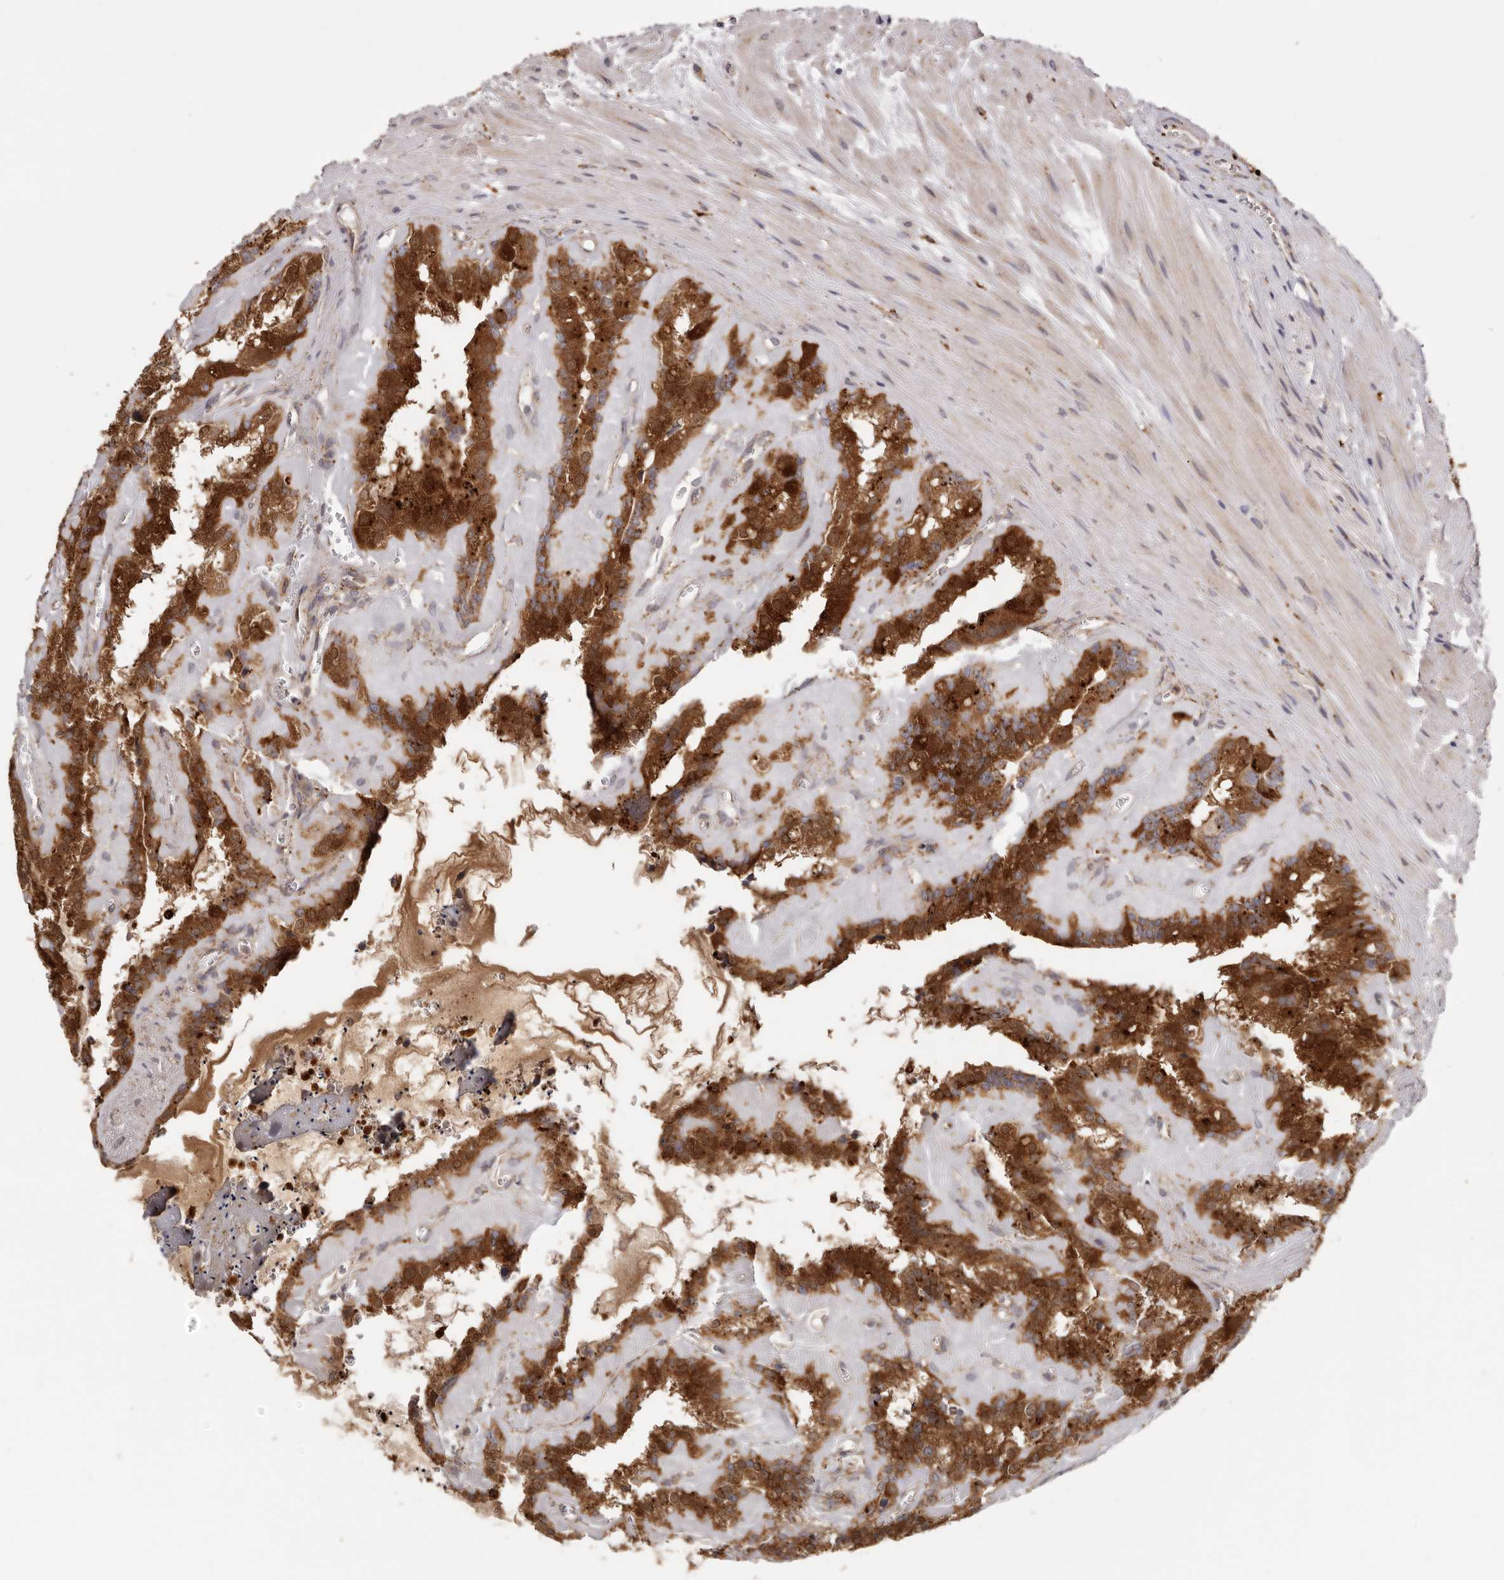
{"staining": {"intensity": "strong", "quantity": ">75%", "location": "cytoplasmic/membranous"}, "tissue": "seminal vesicle", "cell_type": "Glandular cells", "image_type": "normal", "snomed": [{"axis": "morphology", "description": "Normal tissue, NOS"}, {"axis": "topography", "description": "Prostate"}, {"axis": "topography", "description": "Seminal veicle"}], "caption": "The immunohistochemical stain shows strong cytoplasmic/membranous positivity in glandular cells of benign seminal vesicle.", "gene": "GRN", "patient": {"sex": "male", "age": 59}}